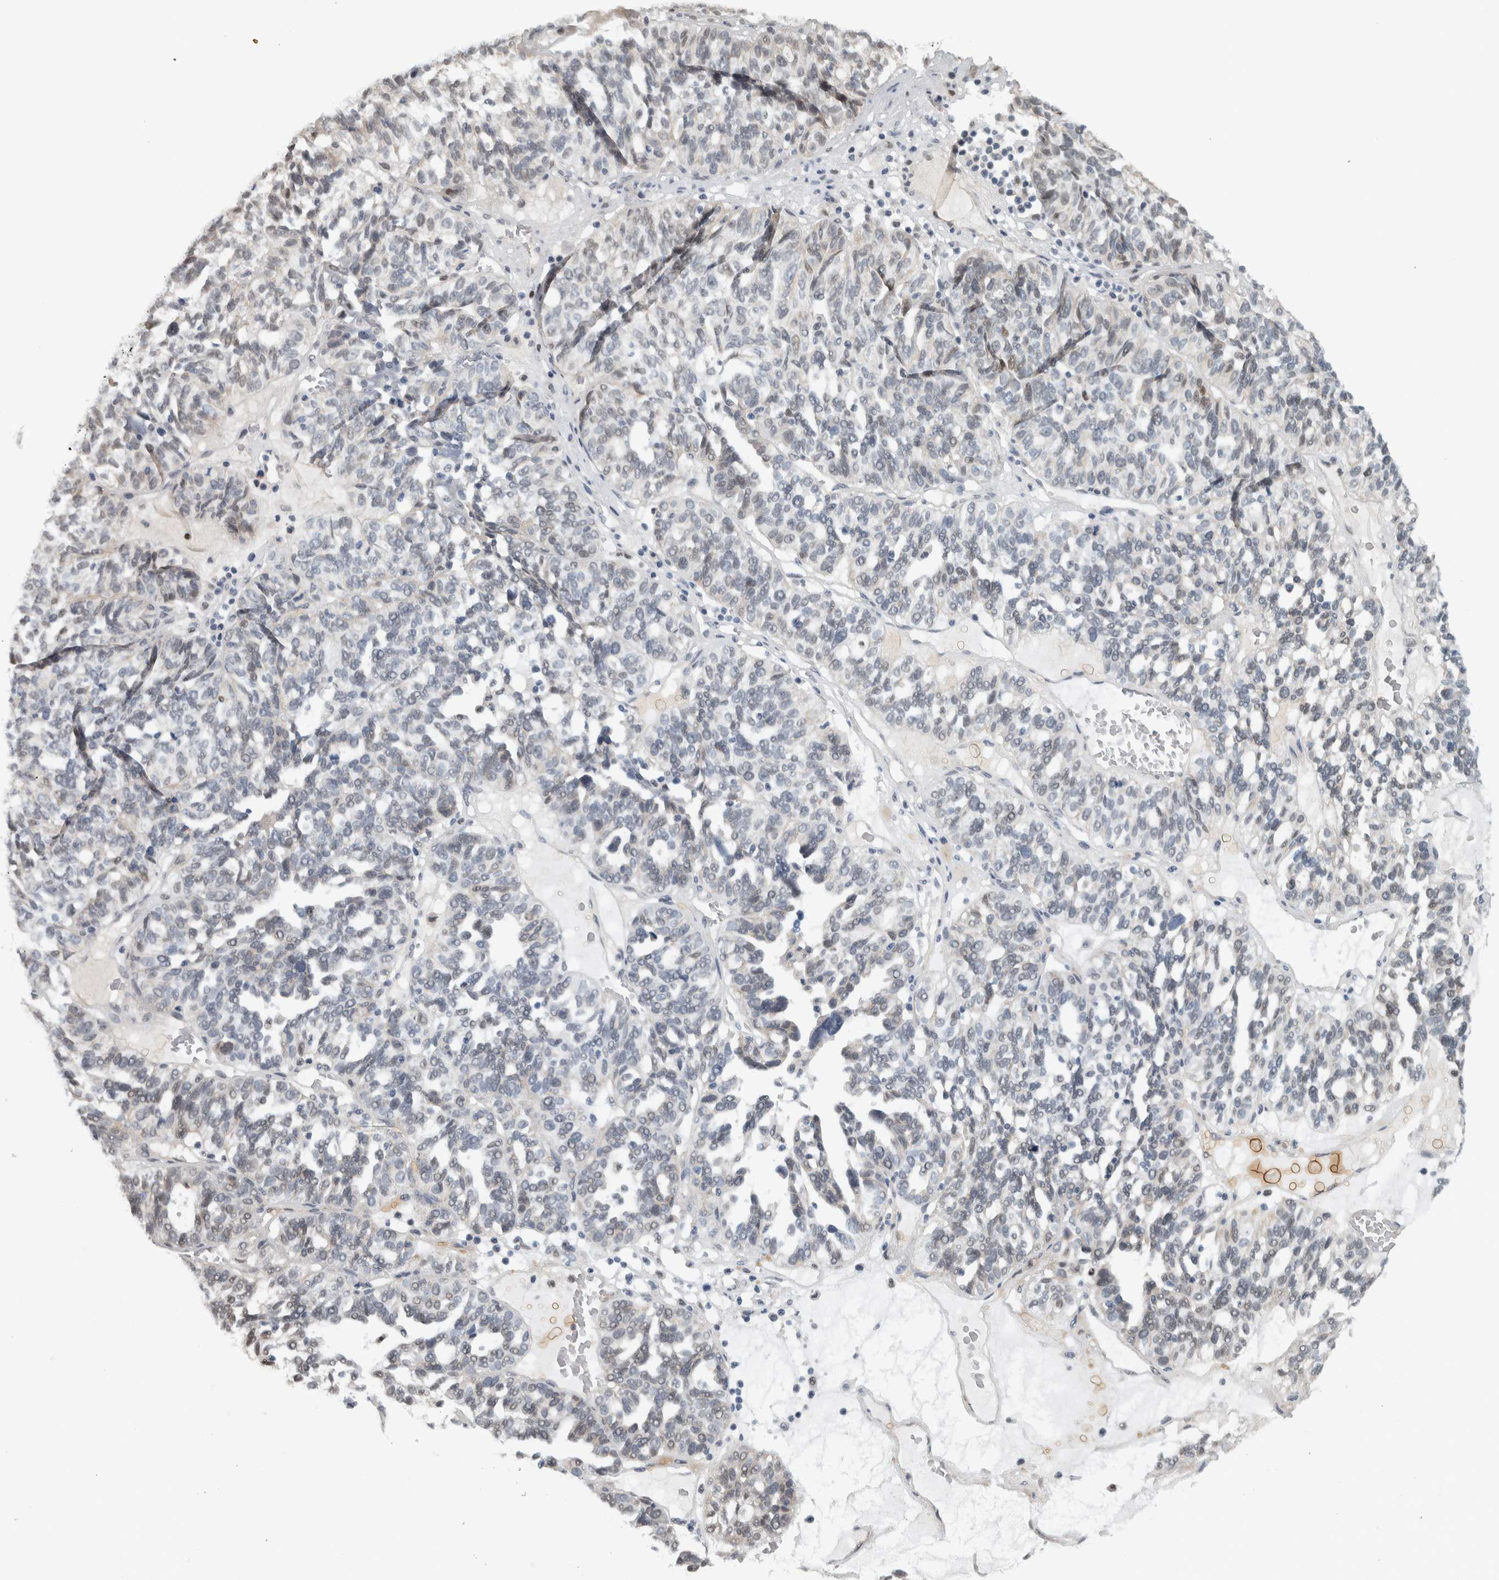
{"staining": {"intensity": "negative", "quantity": "none", "location": "none"}, "tissue": "ovarian cancer", "cell_type": "Tumor cells", "image_type": "cancer", "snomed": [{"axis": "morphology", "description": "Cystadenocarcinoma, serous, NOS"}, {"axis": "topography", "description": "Ovary"}], "caption": "Image shows no protein staining in tumor cells of ovarian cancer (serous cystadenocarcinoma) tissue. (Stains: DAB IHC with hematoxylin counter stain, Microscopy: brightfield microscopy at high magnification).", "gene": "ADPRM", "patient": {"sex": "female", "age": 59}}